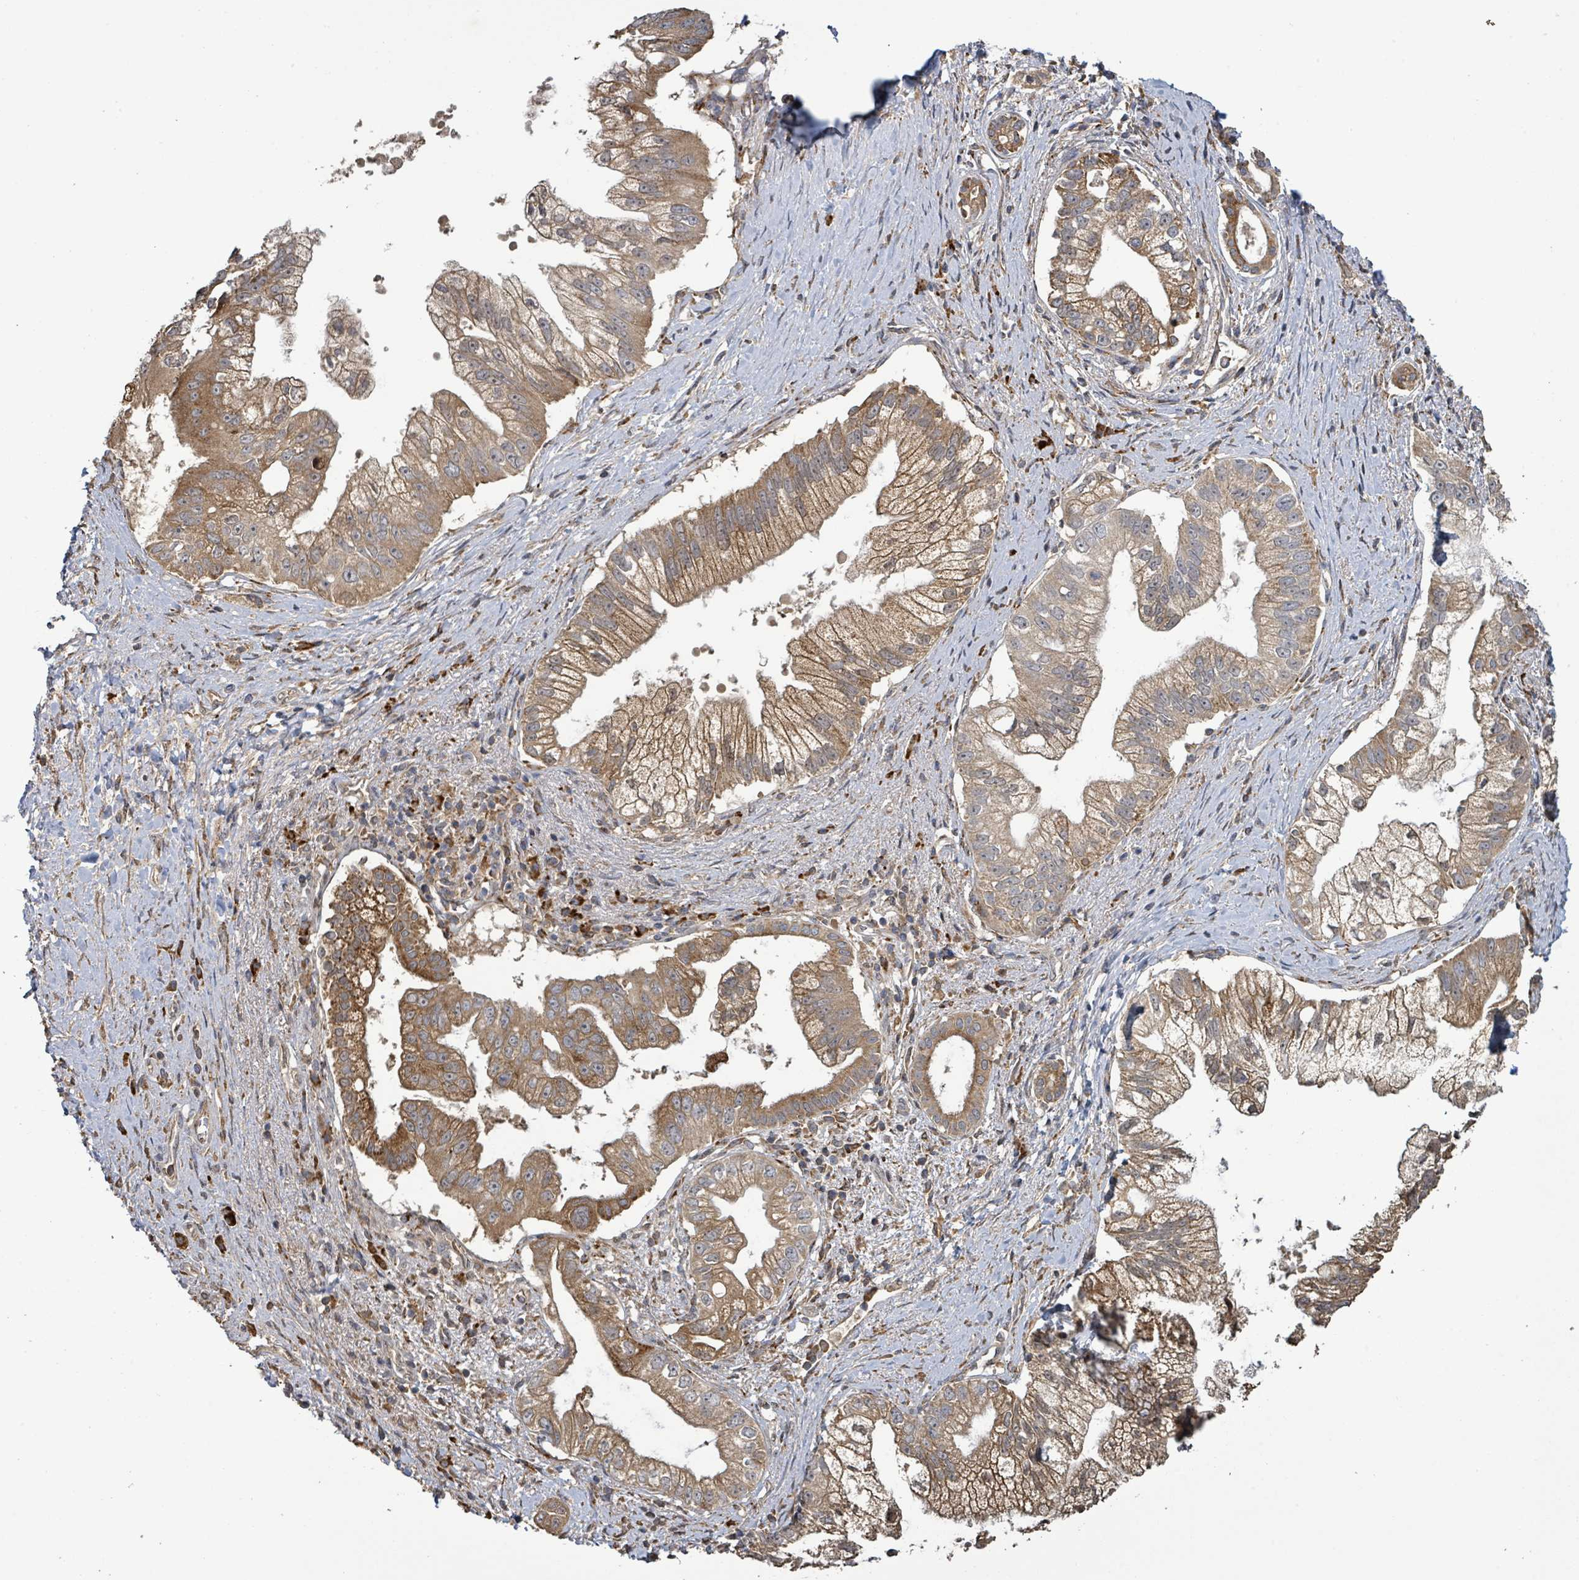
{"staining": {"intensity": "moderate", "quantity": ">75%", "location": "cytoplasmic/membranous"}, "tissue": "pancreatic cancer", "cell_type": "Tumor cells", "image_type": "cancer", "snomed": [{"axis": "morphology", "description": "Adenocarcinoma, NOS"}, {"axis": "topography", "description": "Pancreas"}], "caption": "Approximately >75% of tumor cells in pancreatic cancer (adenocarcinoma) show moderate cytoplasmic/membranous protein staining as visualized by brown immunohistochemical staining.", "gene": "STARD4", "patient": {"sex": "male", "age": 70}}